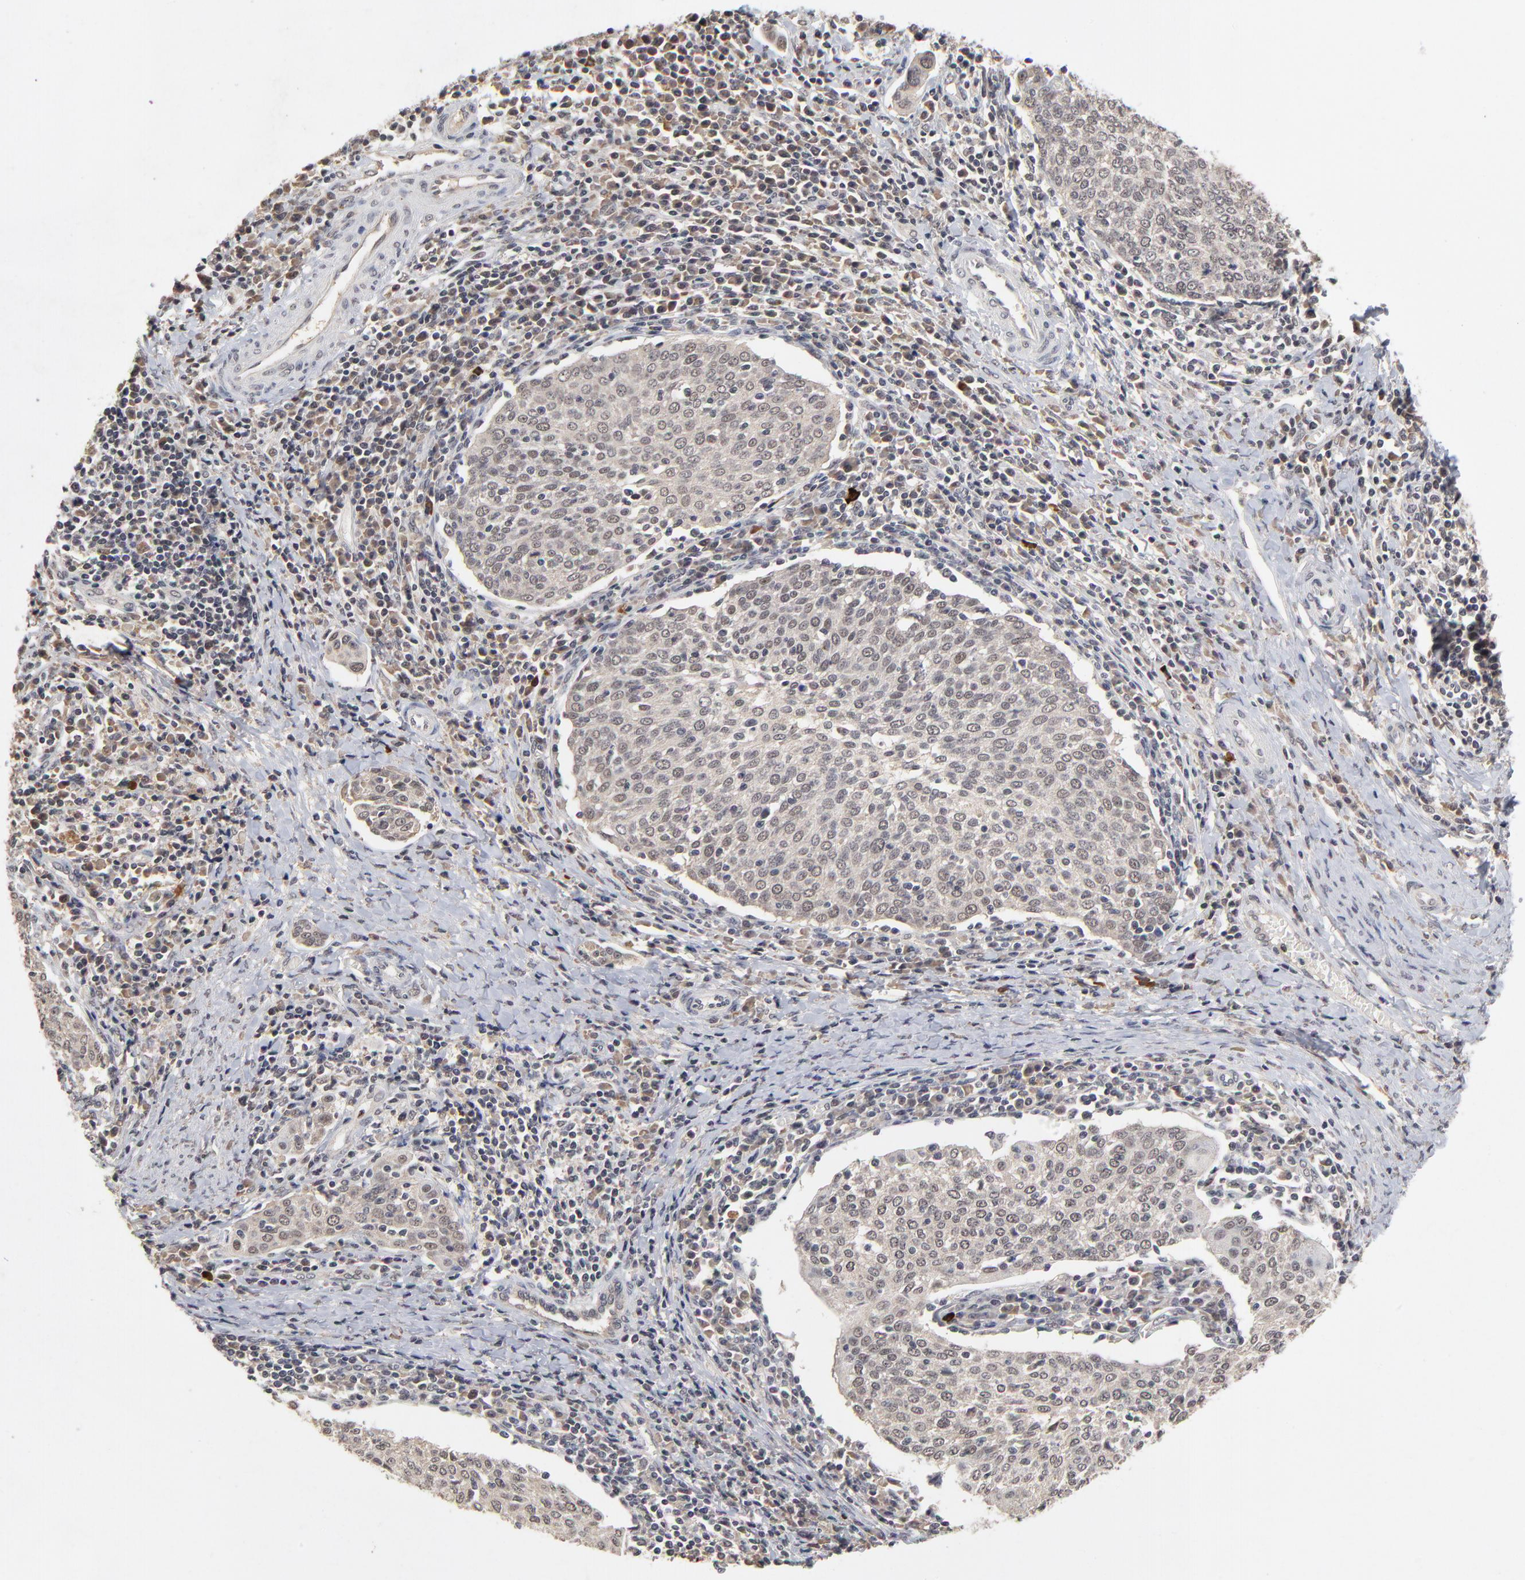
{"staining": {"intensity": "weak", "quantity": ">75%", "location": "cytoplasmic/membranous,nuclear"}, "tissue": "cervical cancer", "cell_type": "Tumor cells", "image_type": "cancer", "snomed": [{"axis": "morphology", "description": "Squamous cell carcinoma, NOS"}, {"axis": "topography", "description": "Cervix"}], "caption": "A brown stain highlights weak cytoplasmic/membranous and nuclear positivity of a protein in human squamous cell carcinoma (cervical) tumor cells. (brown staining indicates protein expression, while blue staining denotes nuclei).", "gene": "WSB1", "patient": {"sex": "female", "age": 40}}